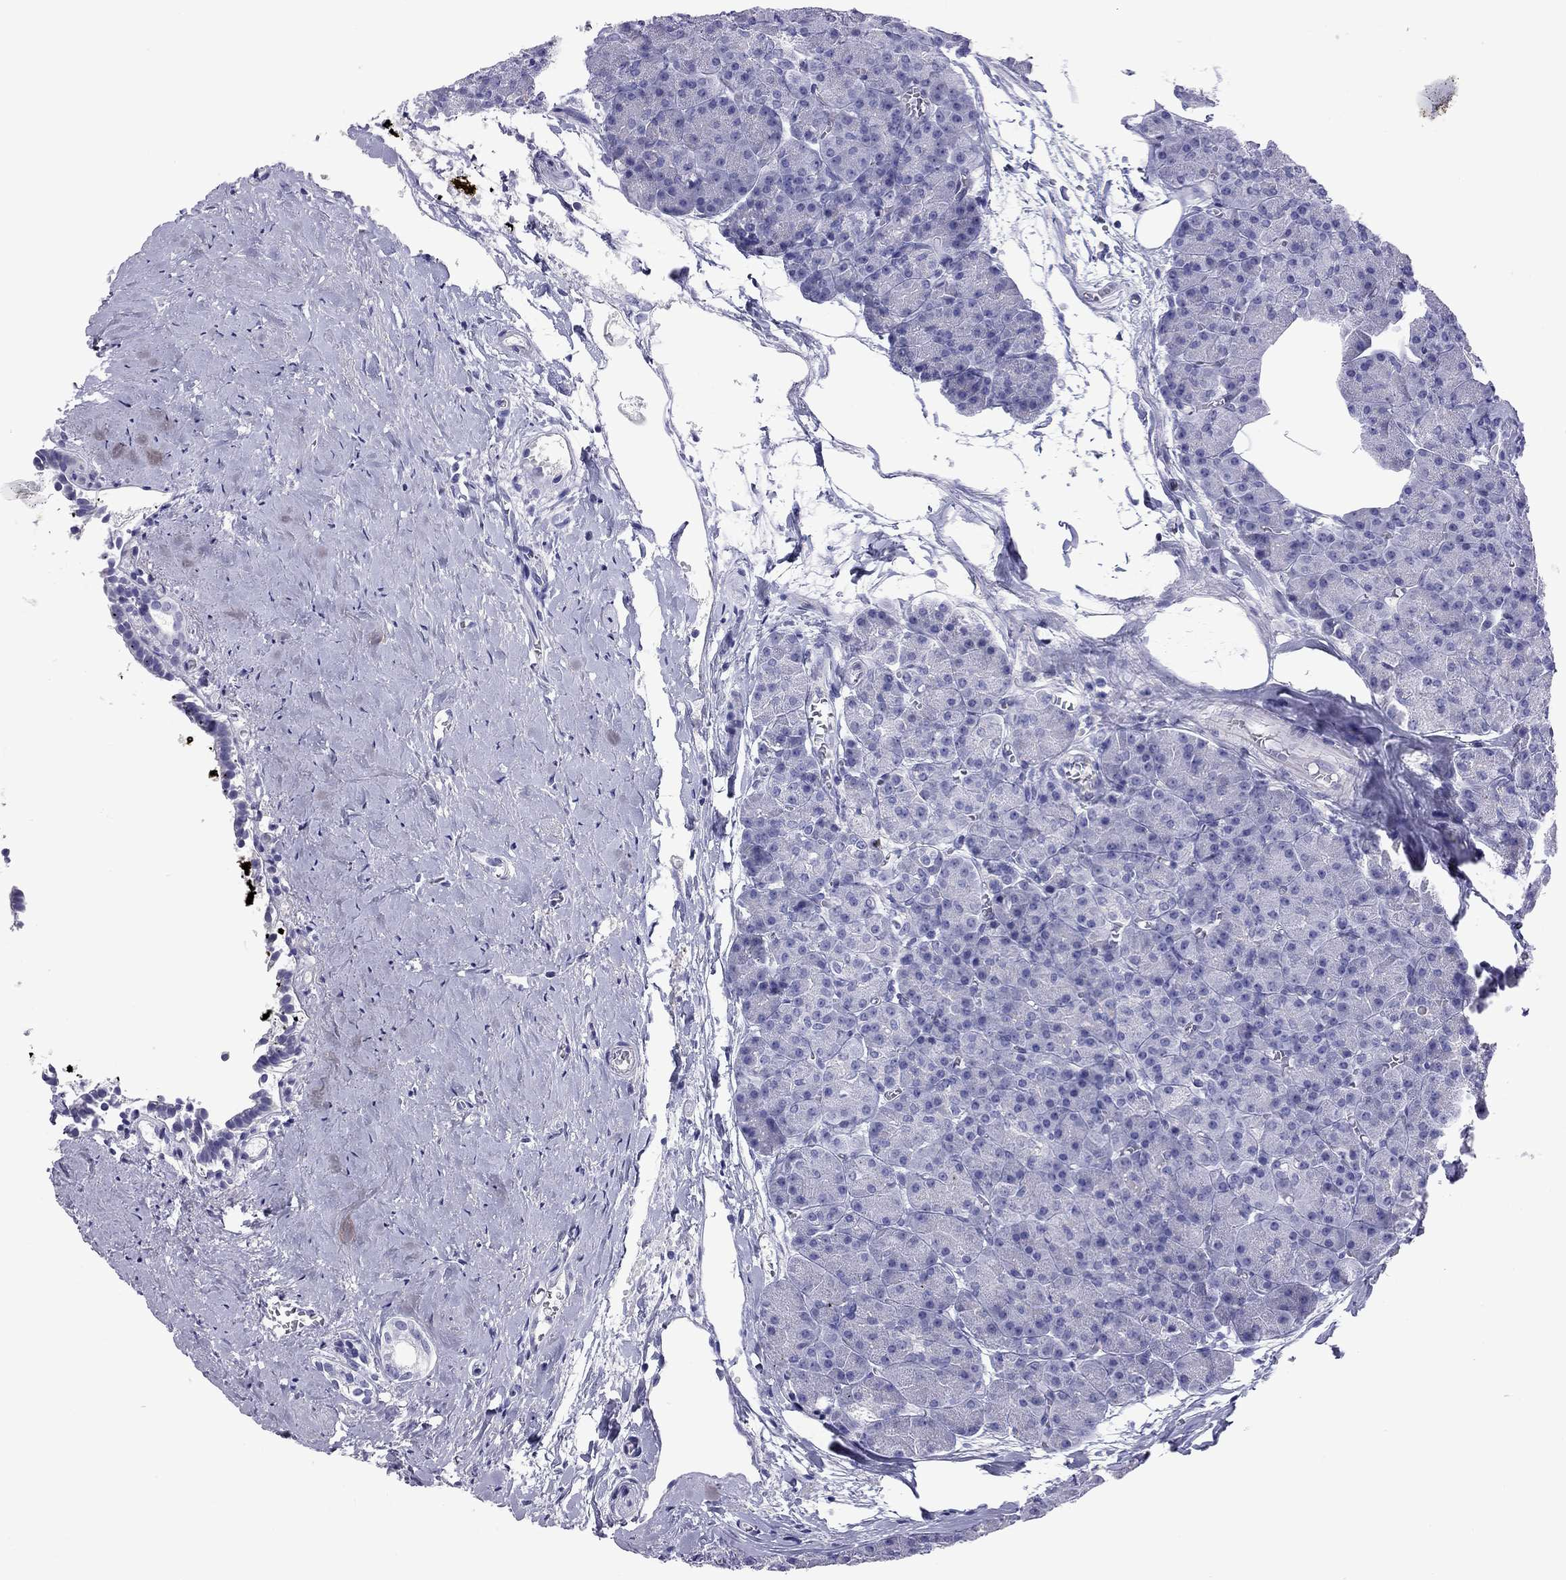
{"staining": {"intensity": "negative", "quantity": "none", "location": "none"}, "tissue": "pancreas", "cell_type": "Exocrine glandular cells", "image_type": "normal", "snomed": [{"axis": "morphology", "description": "Normal tissue, NOS"}, {"axis": "topography", "description": "Pancreas"}], "caption": "High magnification brightfield microscopy of benign pancreas stained with DAB (brown) and counterstained with hematoxylin (blue): exocrine glandular cells show no significant positivity. (IHC, brightfield microscopy, high magnification).", "gene": "FSCN3", "patient": {"sex": "female", "age": 45}}